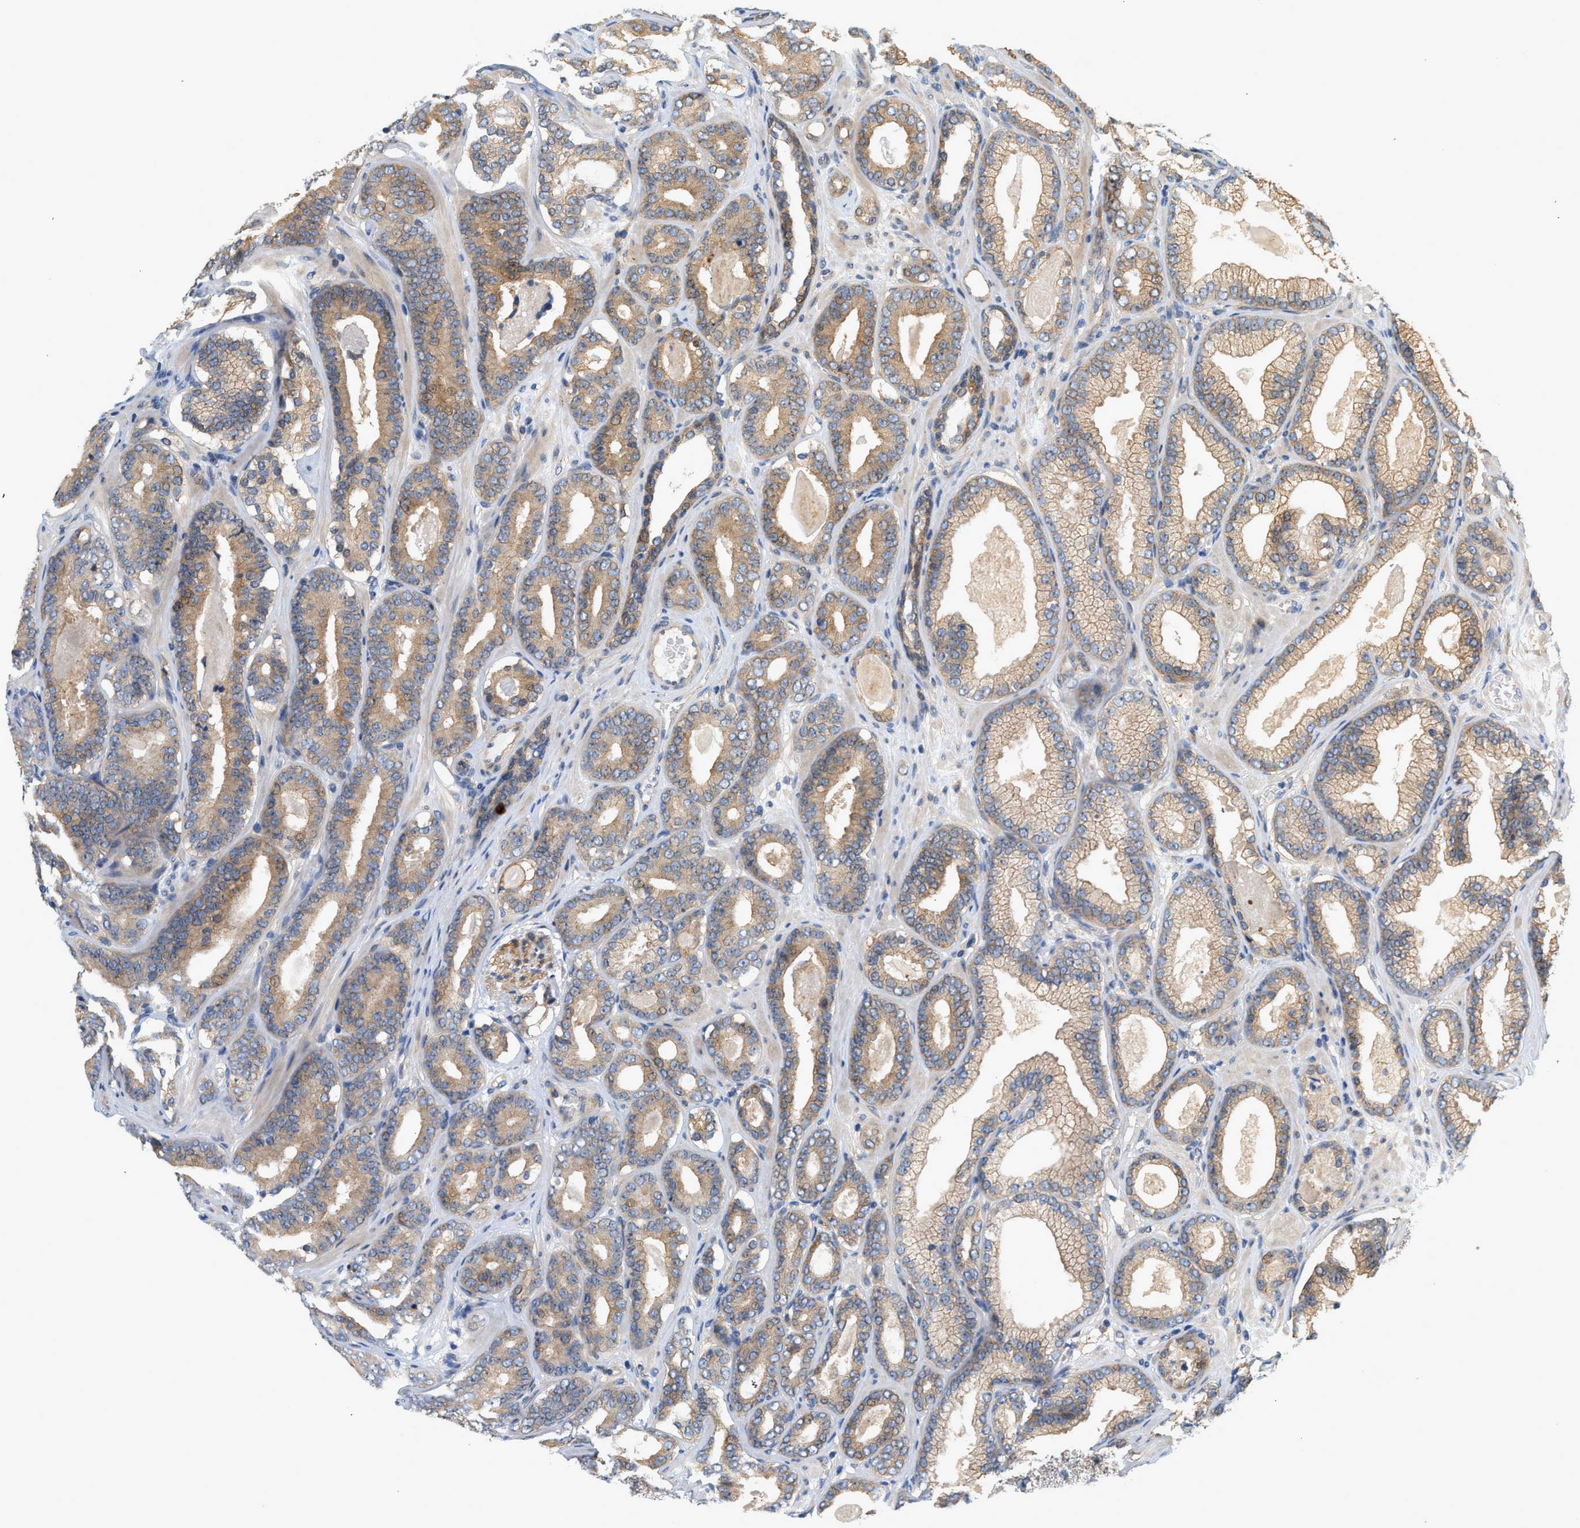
{"staining": {"intensity": "moderate", "quantity": ">75%", "location": "cytoplasmic/membranous"}, "tissue": "prostate cancer", "cell_type": "Tumor cells", "image_type": "cancer", "snomed": [{"axis": "morphology", "description": "Adenocarcinoma, High grade"}, {"axis": "topography", "description": "Prostate"}], "caption": "DAB (3,3'-diaminobenzidine) immunohistochemical staining of human prostate cancer (adenocarcinoma (high-grade)) demonstrates moderate cytoplasmic/membranous protein expression in approximately >75% of tumor cells. Using DAB (3,3'-diaminobenzidine) (brown) and hematoxylin (blue) stains, captured at high magnification using brightfield microscopy.", "gene": "CTXN1", "patient": {"sex": "male", "age": 60}}